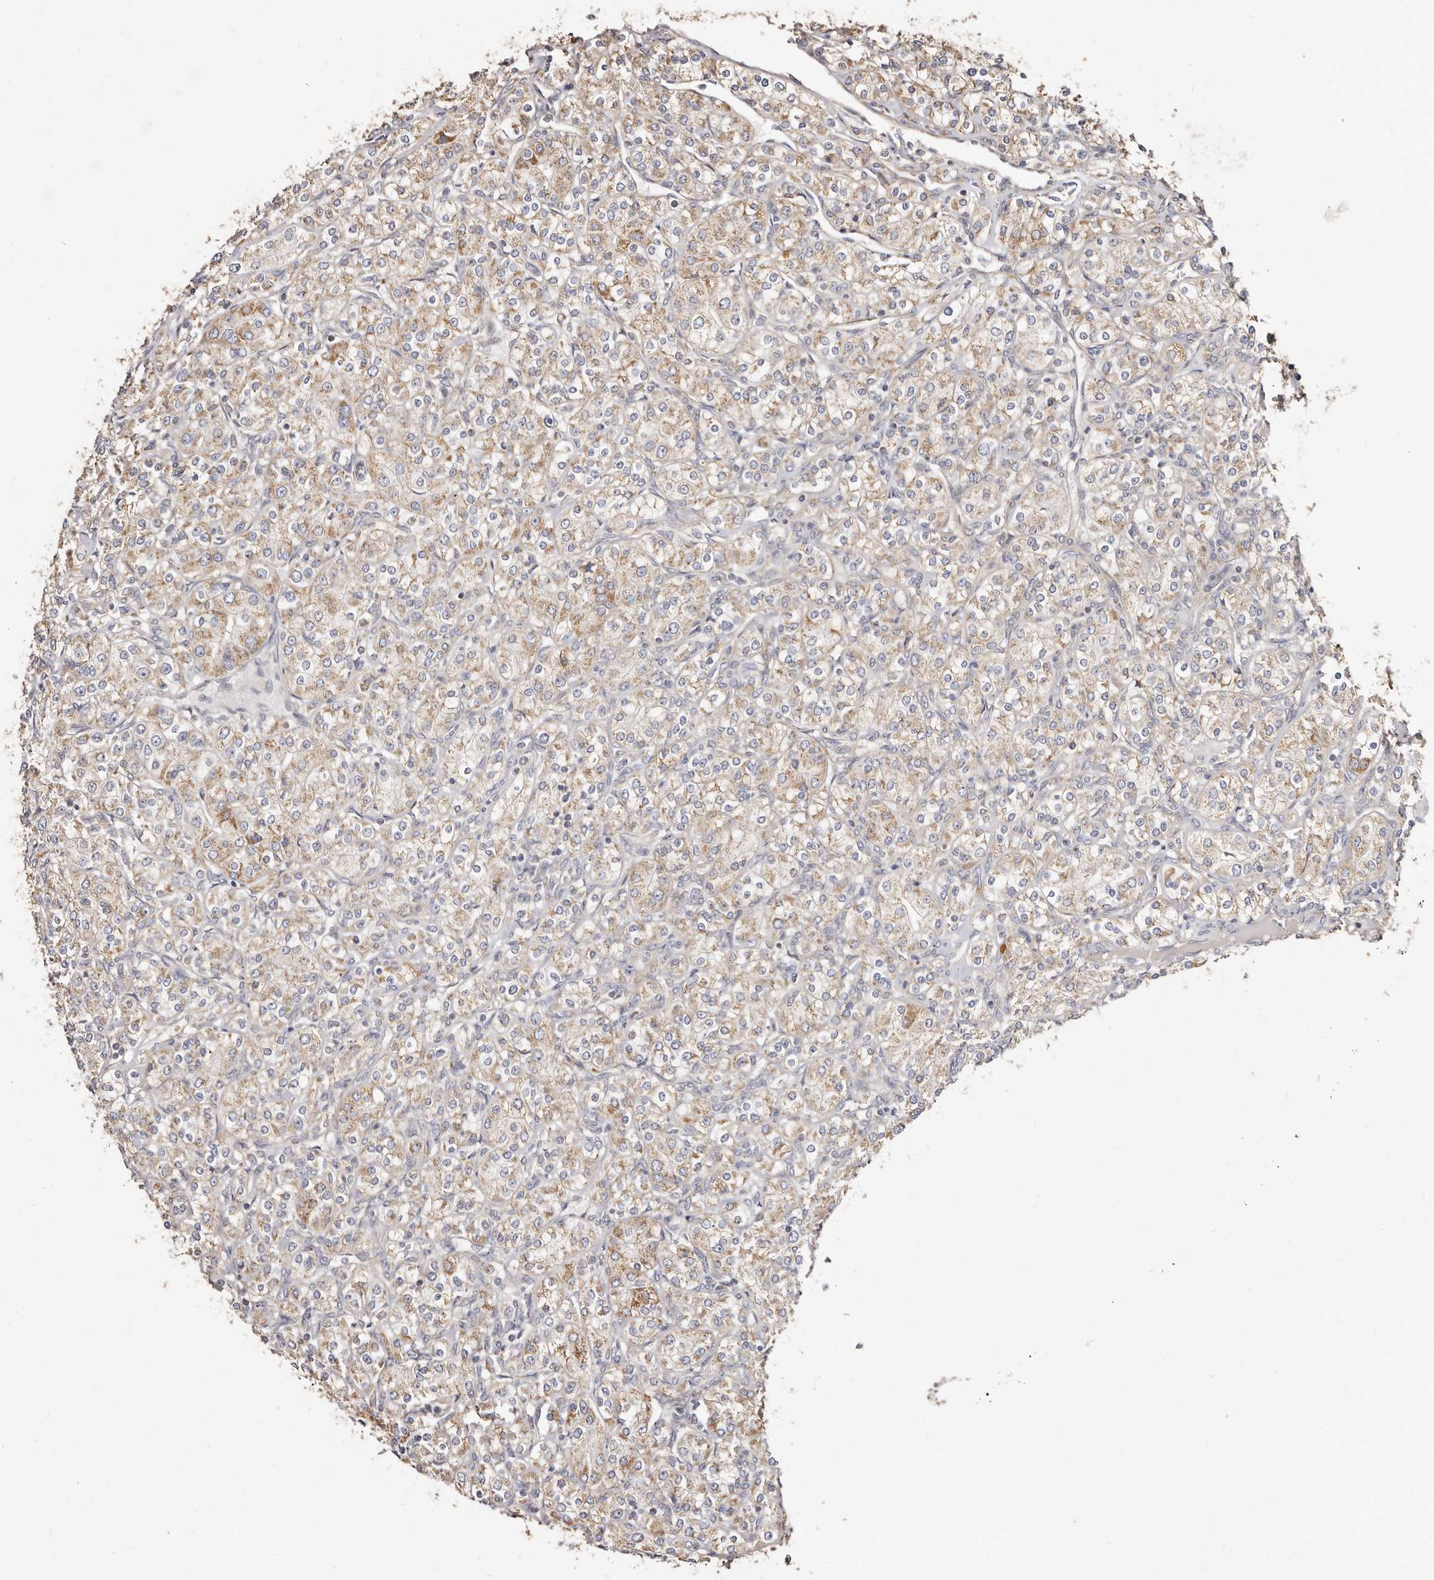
{"staining": {"intensity": "weak", "quantity": ">75%", "location": "cytoplasmic/membranous"}, "tissue": "renal cancer", "cell_type": "Tumor cells", "image_type": "cancer", "snomed": [{"axis": "morphology", "description": "Adenocarcinoma, NOS"}, {"axis": "topography", "description": "Kidney"}], "caption": "This photomicrograph exhibits immunohistochemistry staining of human renal cancer, with low weak cytoplasmic/membranous positivity in about >75% of tumor cells.", "gene": "BAIAP2L1", "patient": {"sex": "male", "age": 77}}